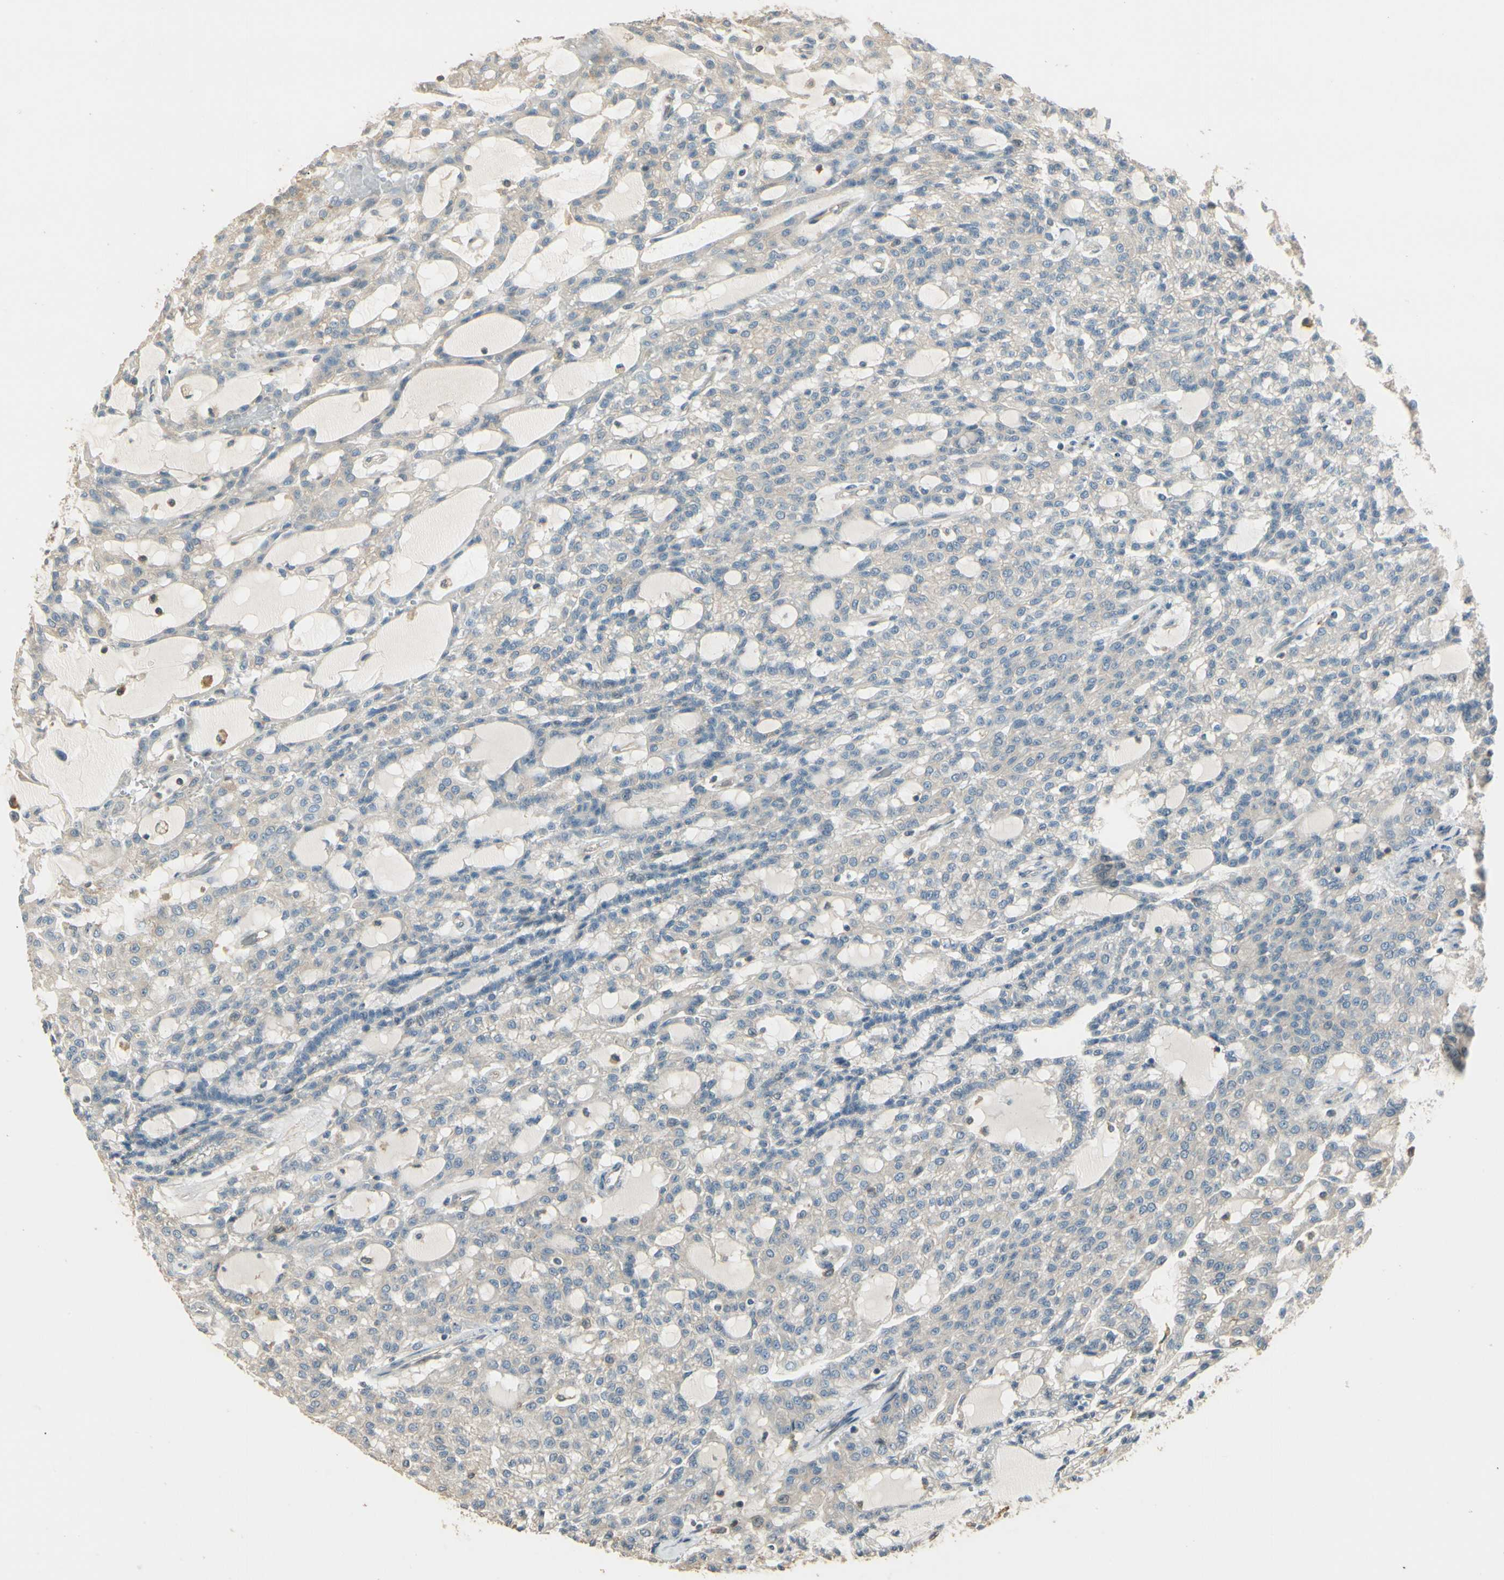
{"staining": {"intensity": "weak", "quantity": "25%-75%", "location": "cytoplasmic/membranous"}, "tissue": "renal cancer", "cell_type": "Tumor cells", "image_type": "cancer", "snomed": [{"axis": "morphology", "description": "Adenocarcinoma, NOS"}, {"axis": "topography", "description": "Kidney"}], "caption": "Brown immunohistochemical staining in renal cancer (adenocarcinoma) shows weak cytoplasmic/membranous positivity in about 25%-75% of tumor cells.", "gene": "PLXNA1", "patient": {"sex": "male", "age": 63}}